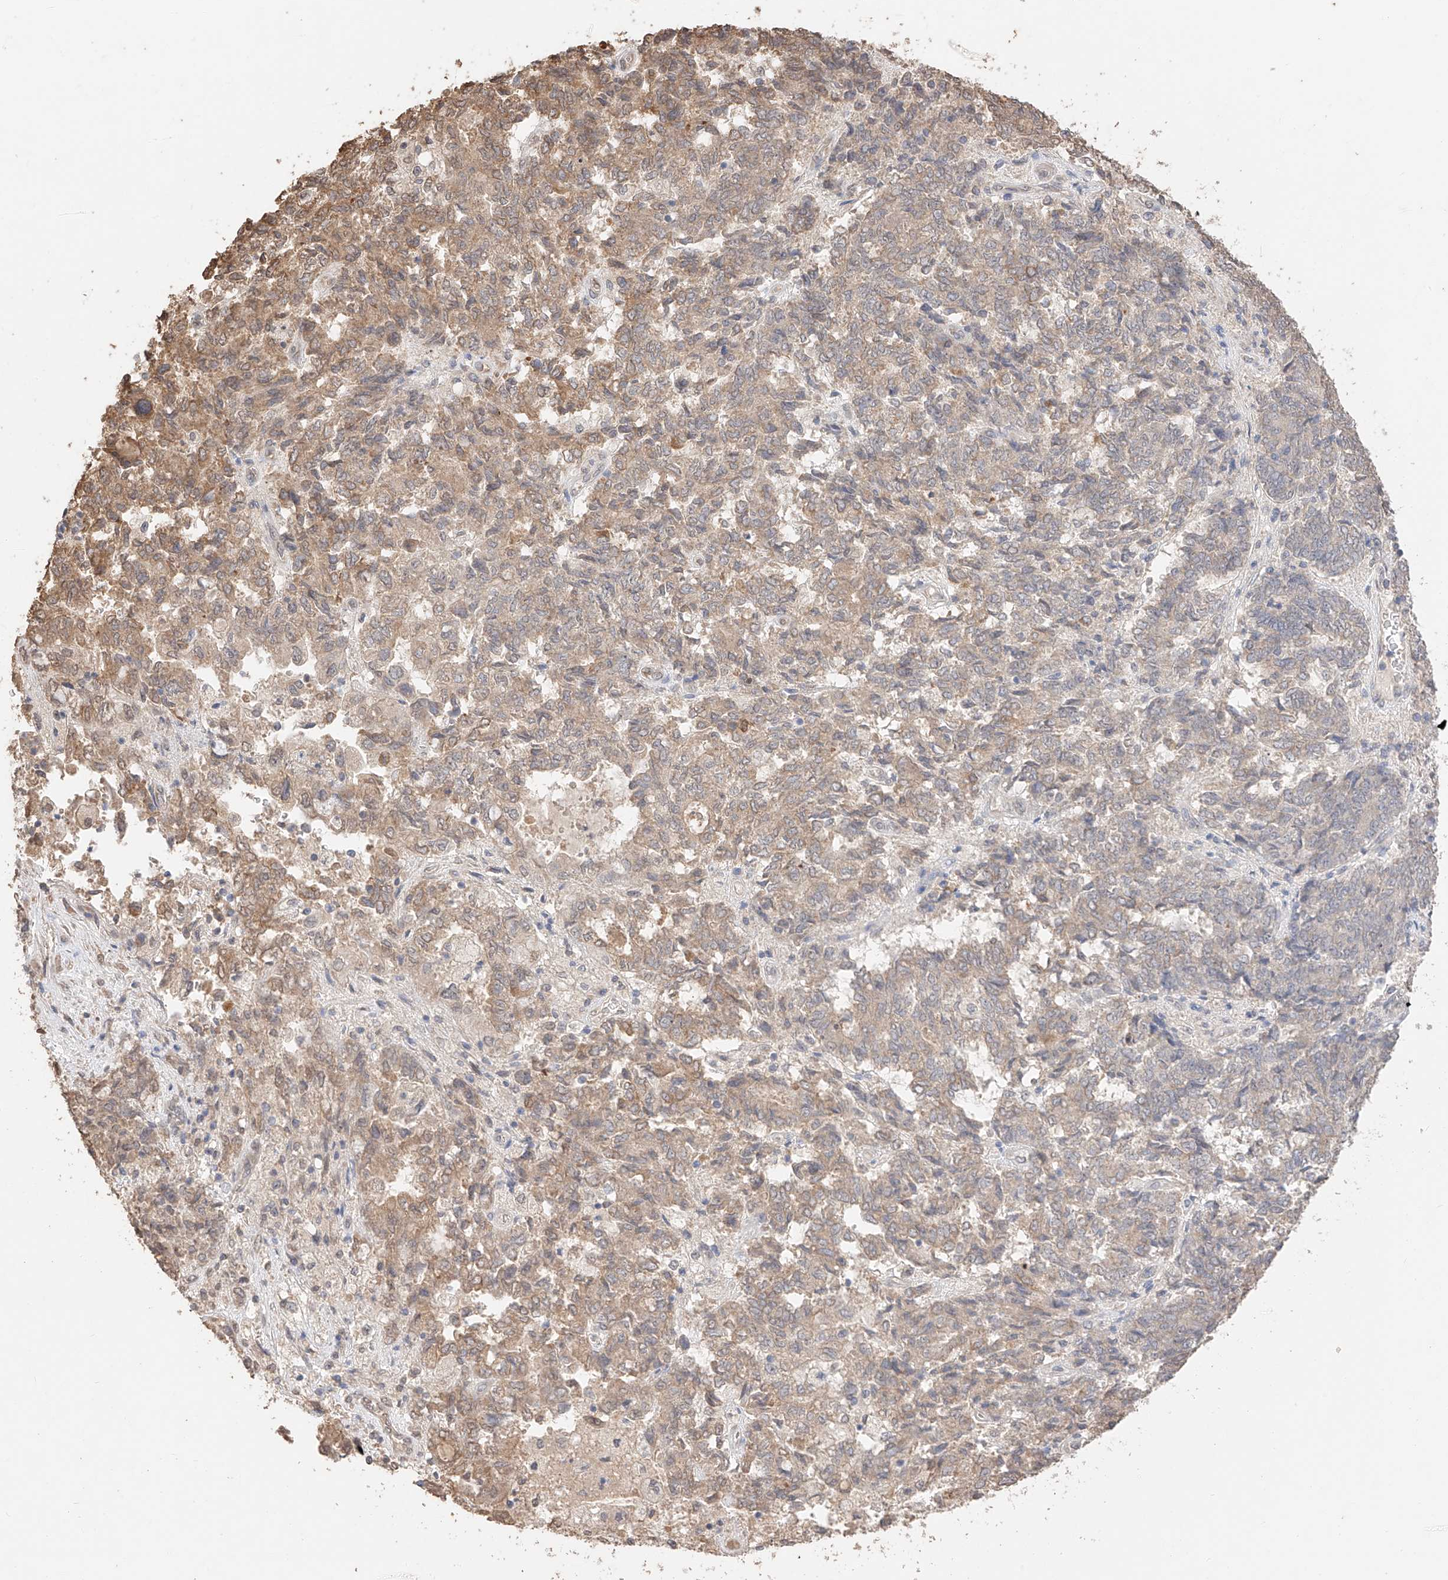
{"staining": {"intensity": "weak", "quantity": "25%-75%", "location": "cytoplasmic/membranous"}, "tissue": "endometrial cancer", "cell_type": "Tumor cells", "image_type": "cancer", "snomed": [{"axis": "morphology", "description": "Adenocarcinoma, NOS"}, {"axis": "topography", "description": "Endometrium"}], "caption": "Endometrial cancer (adenocarcinoma) was stained to show a protein in brown. There is low levels of weak cytoplasmic/membranous expression in about 25%-75% of tumor cells.", "gene": "IL22RA2", "patient": {"sex": "female", "age": 80}}